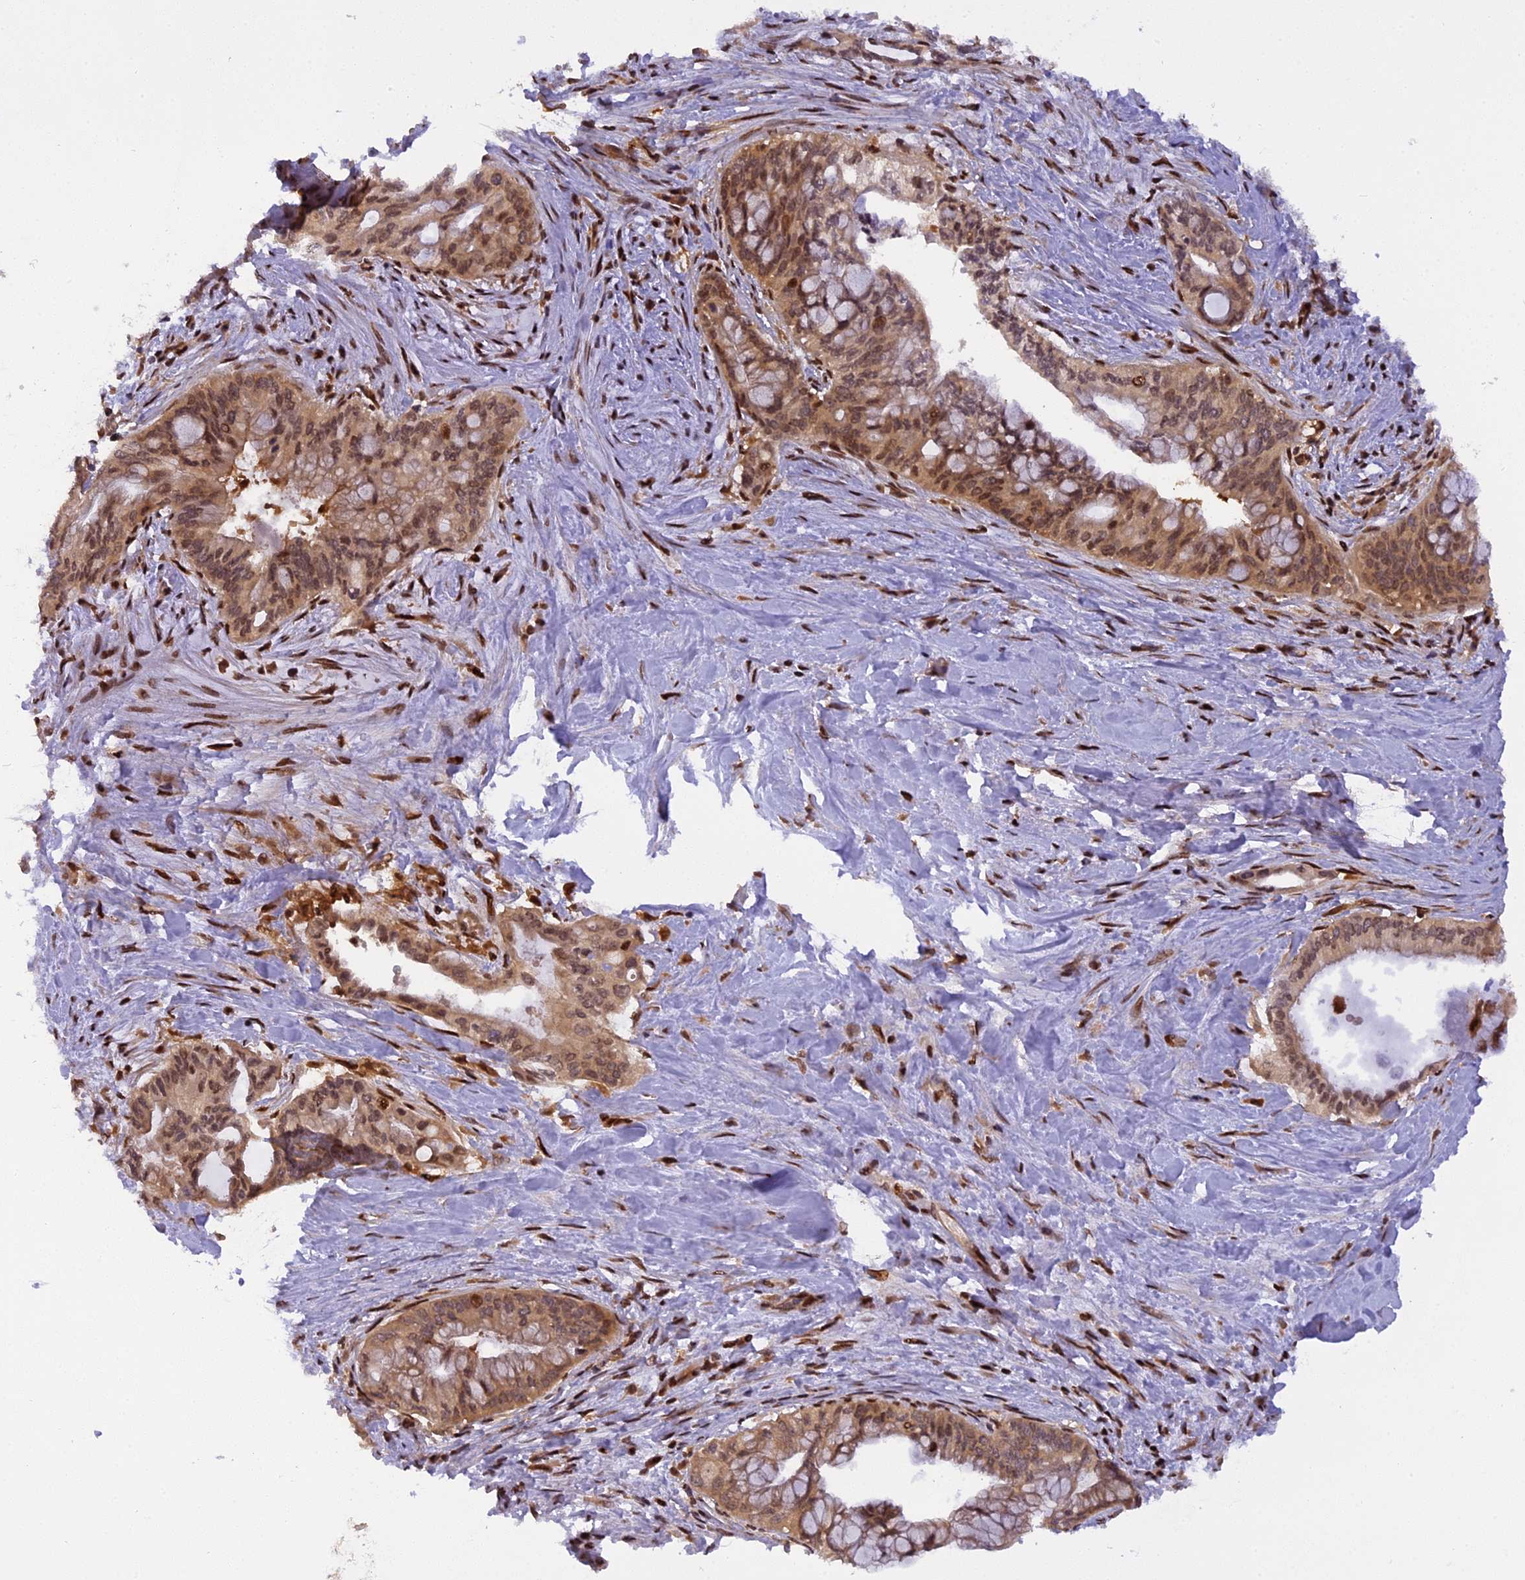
{"staining": {"intensity": "moderate", "quantity": ">75%", "location": "cytoplasmic/membranous,nuclear"}, "tissue": "pancreatic cancer", "cell_type": "Tumor cells", "image_type": "cancer", "snomed": [{"axis": "morphology", "description": "Adenocarcinoma, NOS"}, {"axis": "topography", "description": "Pancreas"}], "caption": "This photomicrograph exhibits immunohistochemistry staining of pancreatic cancer, with medium moderate cytoplasmic/membranous and nuclear positivity in approximately >75% of tumor cells.", "gene": "RABGGTA", "patient": {"sex": "male", "age": 46}}